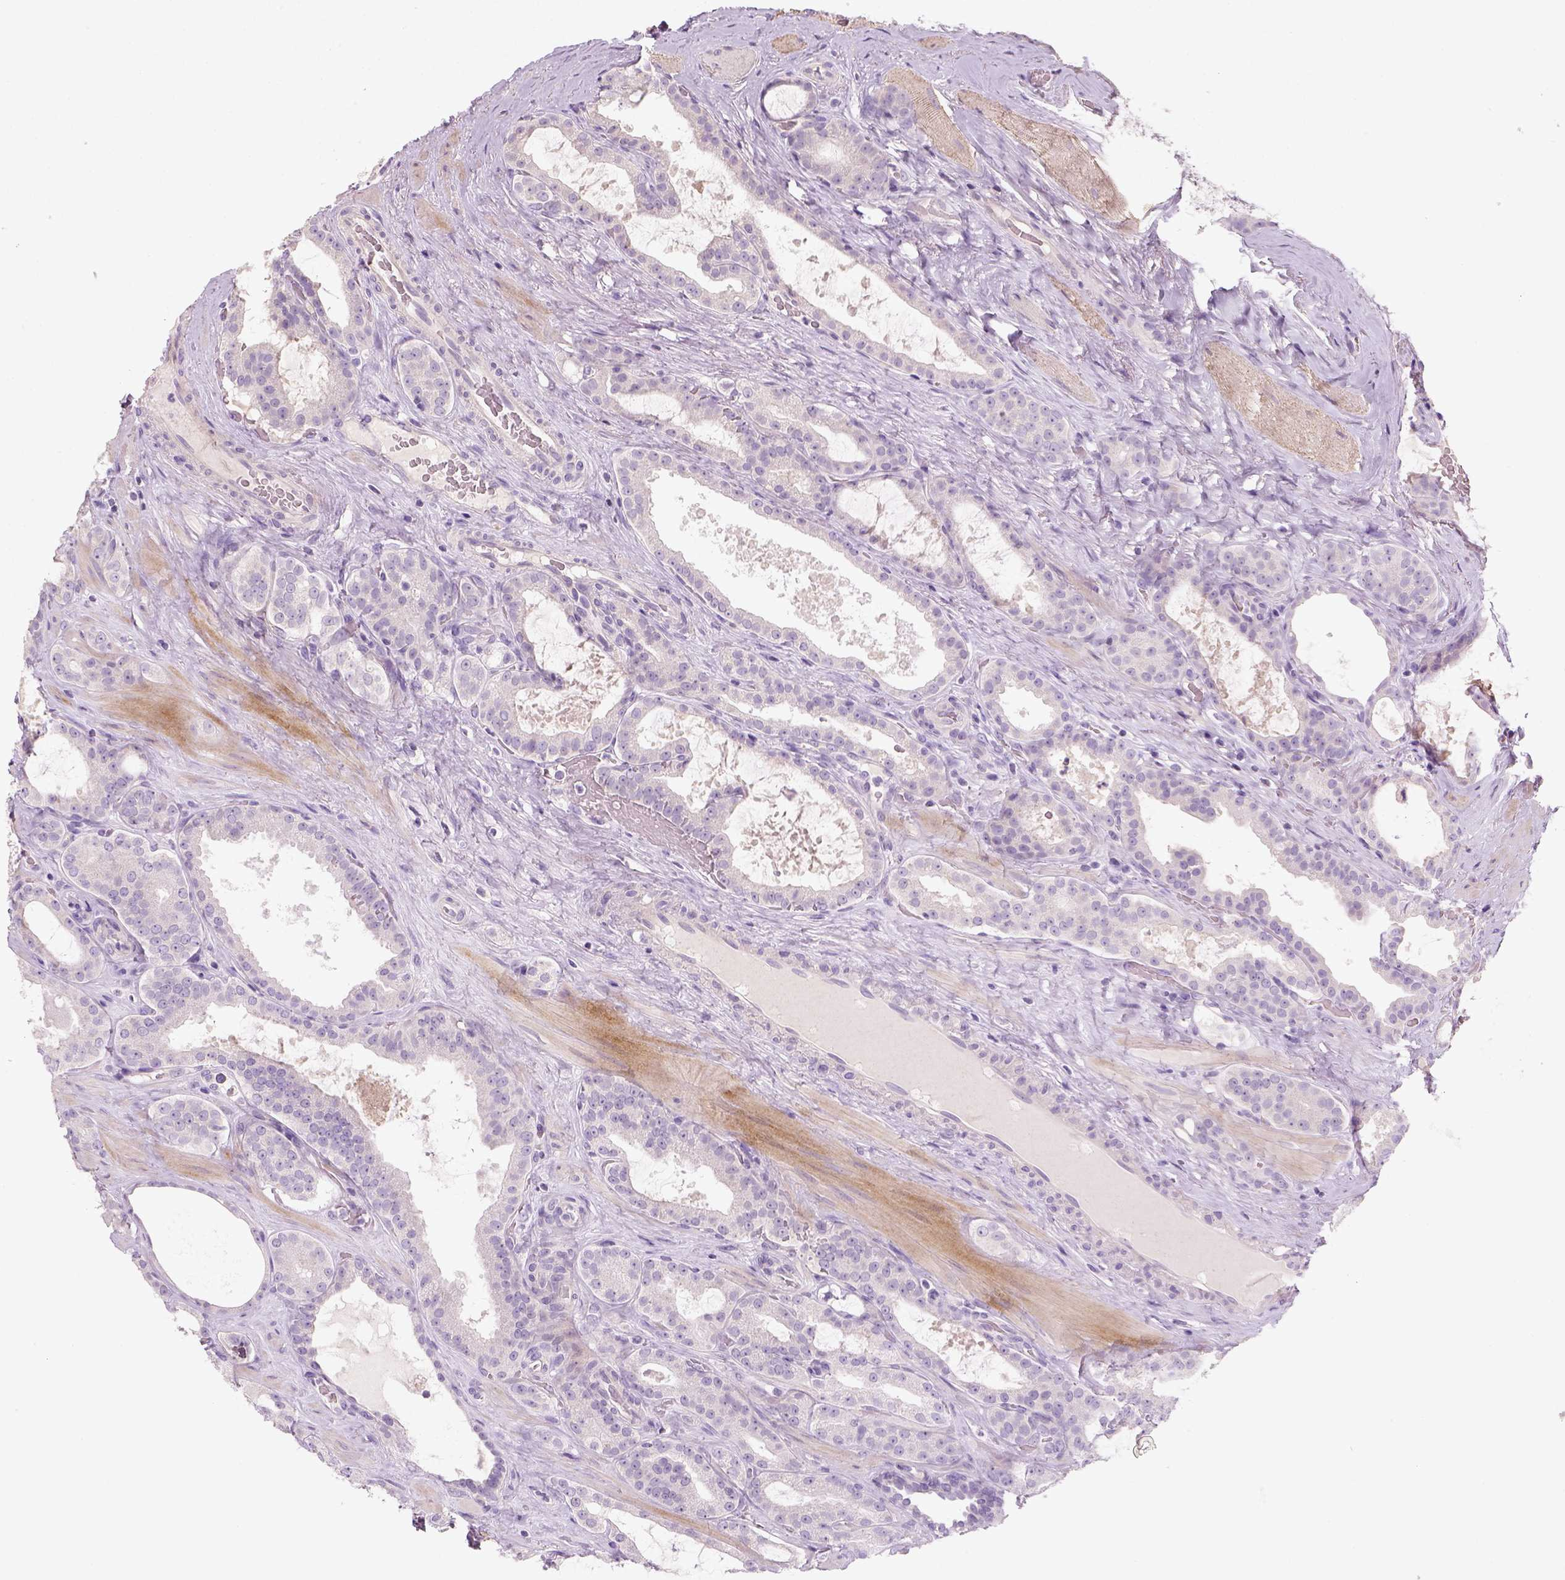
{"staining": {"intensity": "negative", "quantity": "none", "location": "none"}, "tissue": "prostate cancer", "cell_type": "Tumor cells", "image_type": "cancer", "snomed": [{"axis": "morphology", "description": "Adenocarcinoma, NOS"}, {"axis": "topography", "description": "Prostate"}], "caption": "There is no significant expression in tumor cells of adenocarcinoma (prostate).", "gene": "NUDT6", "patient": {"sex": "male", "age": 67}}